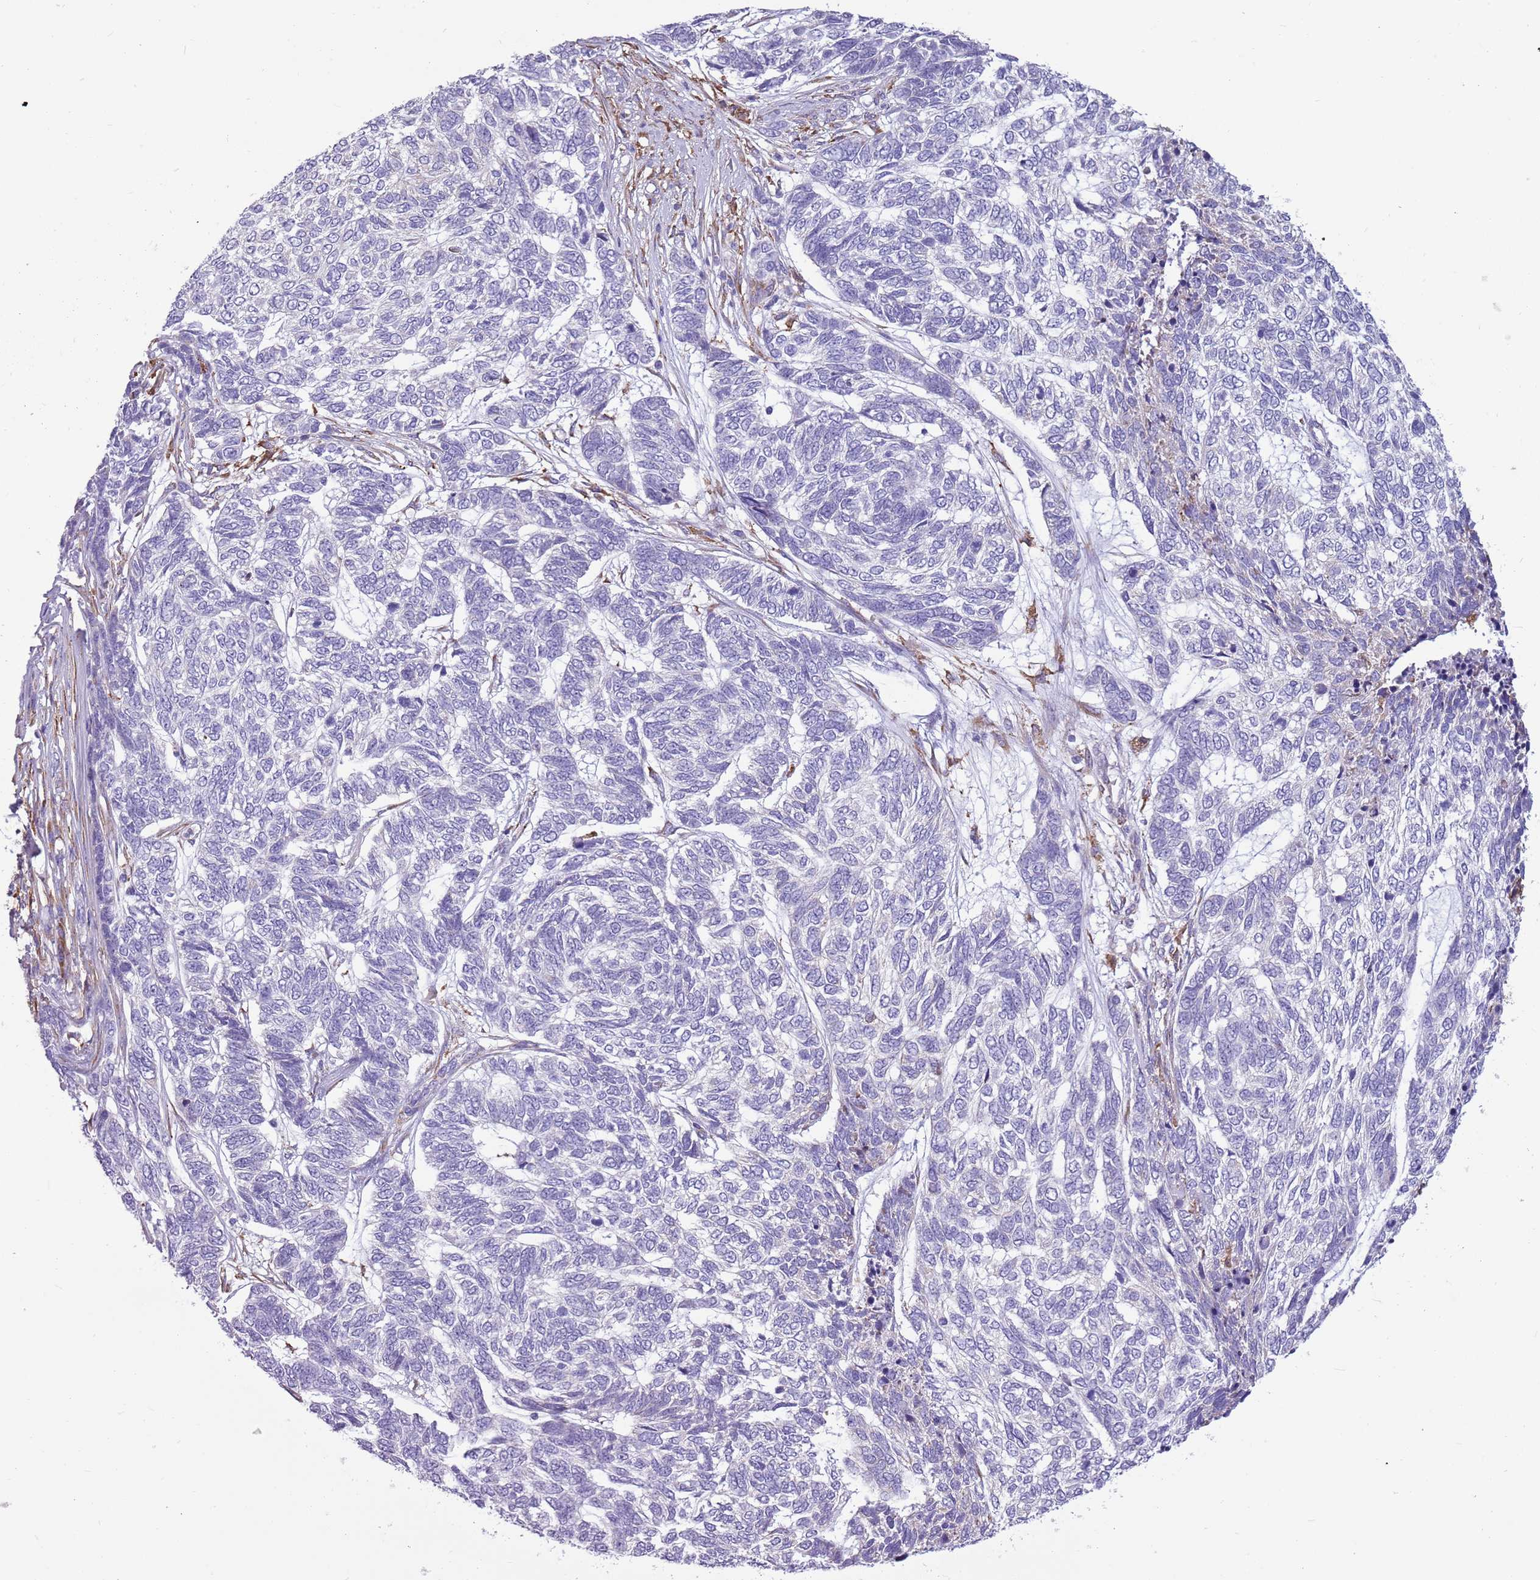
{"staining": {"intensity": "negative", "quantity": "none", "location": "none"}, "tissue": "skin cancer", "cell_type": "Tumor cells", "image_type": "cancer", "snomed": [{"axis": "morphology", "description": "Basal cell carcinoma"}, {"axis": "topography", "description": "Skin"}], "caption": "DAB immunohistochemical staining of skin cancer (basal cell carcinoma) demonstrates no significant staining in tumor cells.", "gene": "KCTD19", "patient": {"sex": "female", "age": 65}}